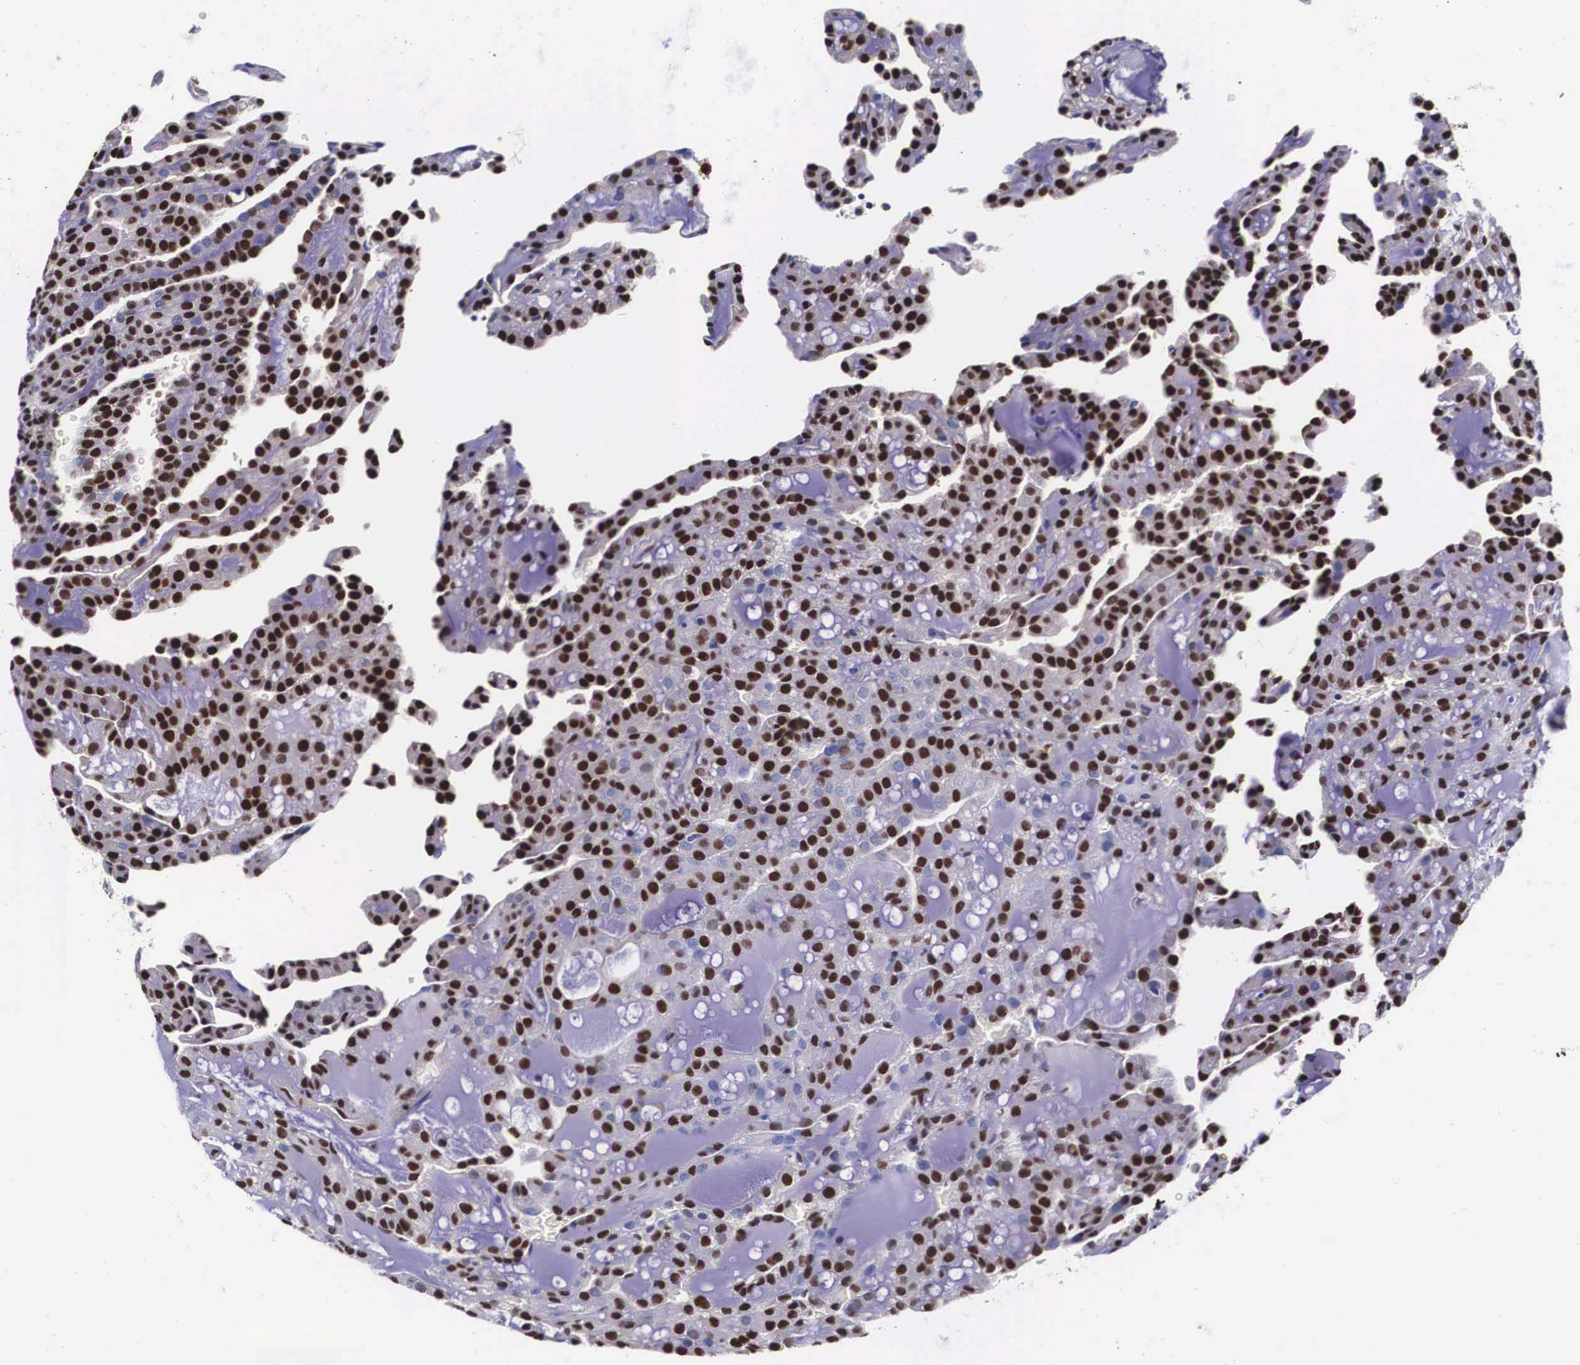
{"staining": {"intensity": "strong", "quantity": ">75%", "location": "nuclear"}, "tissue": "renal cancer", "cell_type": "Tumor cells", "image_type": "cancer", "snomed": [{"axis": "morphology", "description": "Adenocarcinoma, NOS"}, {"axis": "topography", "description": "Kidney"}], "caption": "Immunohistochemistry micrograph of human renal adenocarcinoma stained for a protein (brown), which displays high levels of strong nuclear expression in approximately >75% of tumor cells.", "gene": "PABPN1", "patient": {"sex": "male", "age": 63}}